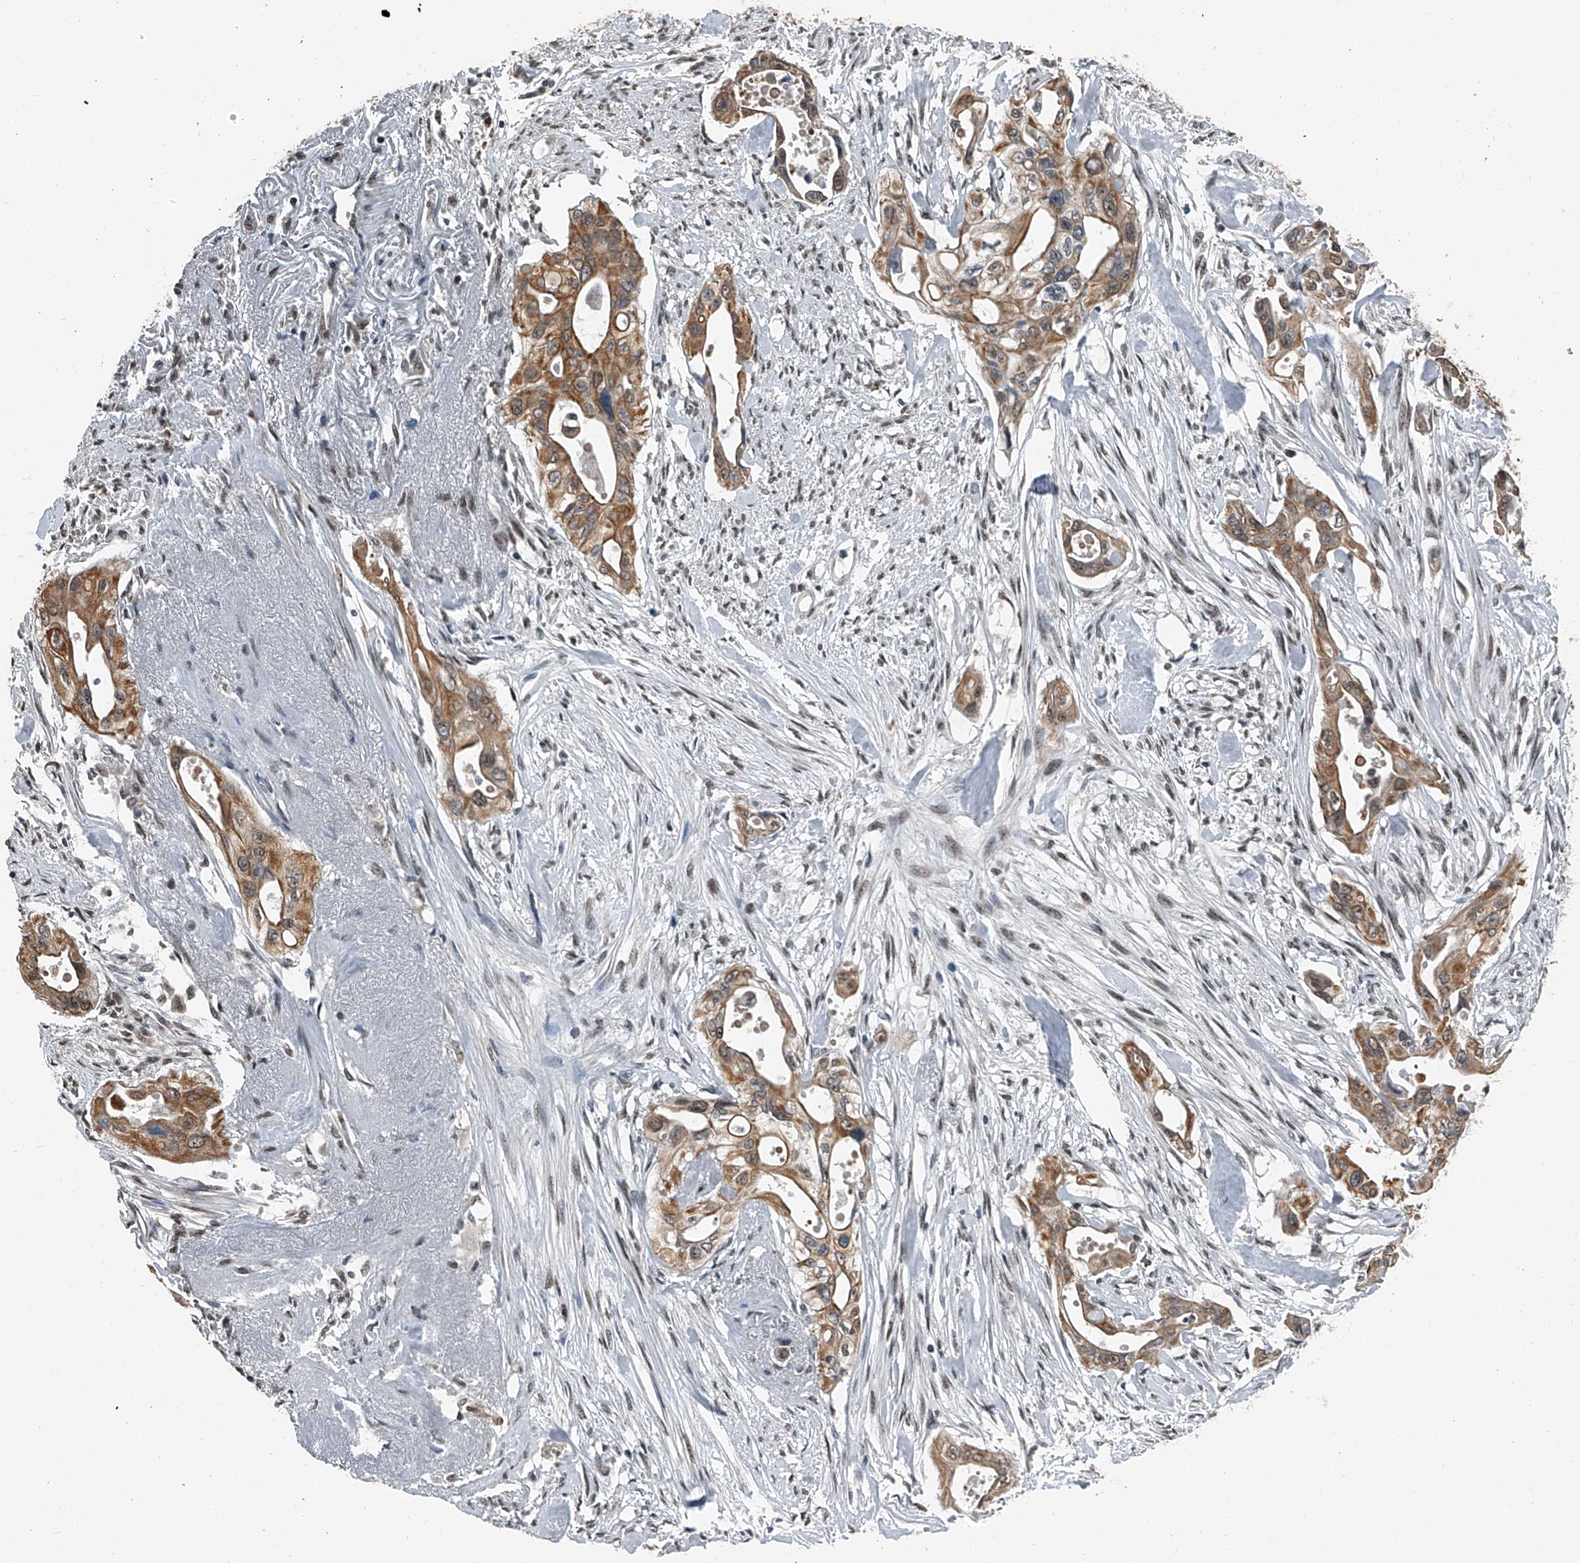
{"staining": {"intensity": "moderate", "quantity": ">75%", "location": "cytoplasmic/membranous"}, "tissue": "pancreatic cancer", "cell_type": "Tumor cells", "image_type": "cancer", "snomed": [{"axis": "morphology", "description": "Adenocarcinoma, NOS"}, {"axis": "topography", "description": "Pancreas"}], "caption": "IHC (DAB) staining of pancreatic adenocarcinoma demonstrates moderate cytoplasmic/membranous protein positivity in approximately >75% of tumor cells.", "gene": "TCOF1", "patient": {"sex": "male", "age": 77}}